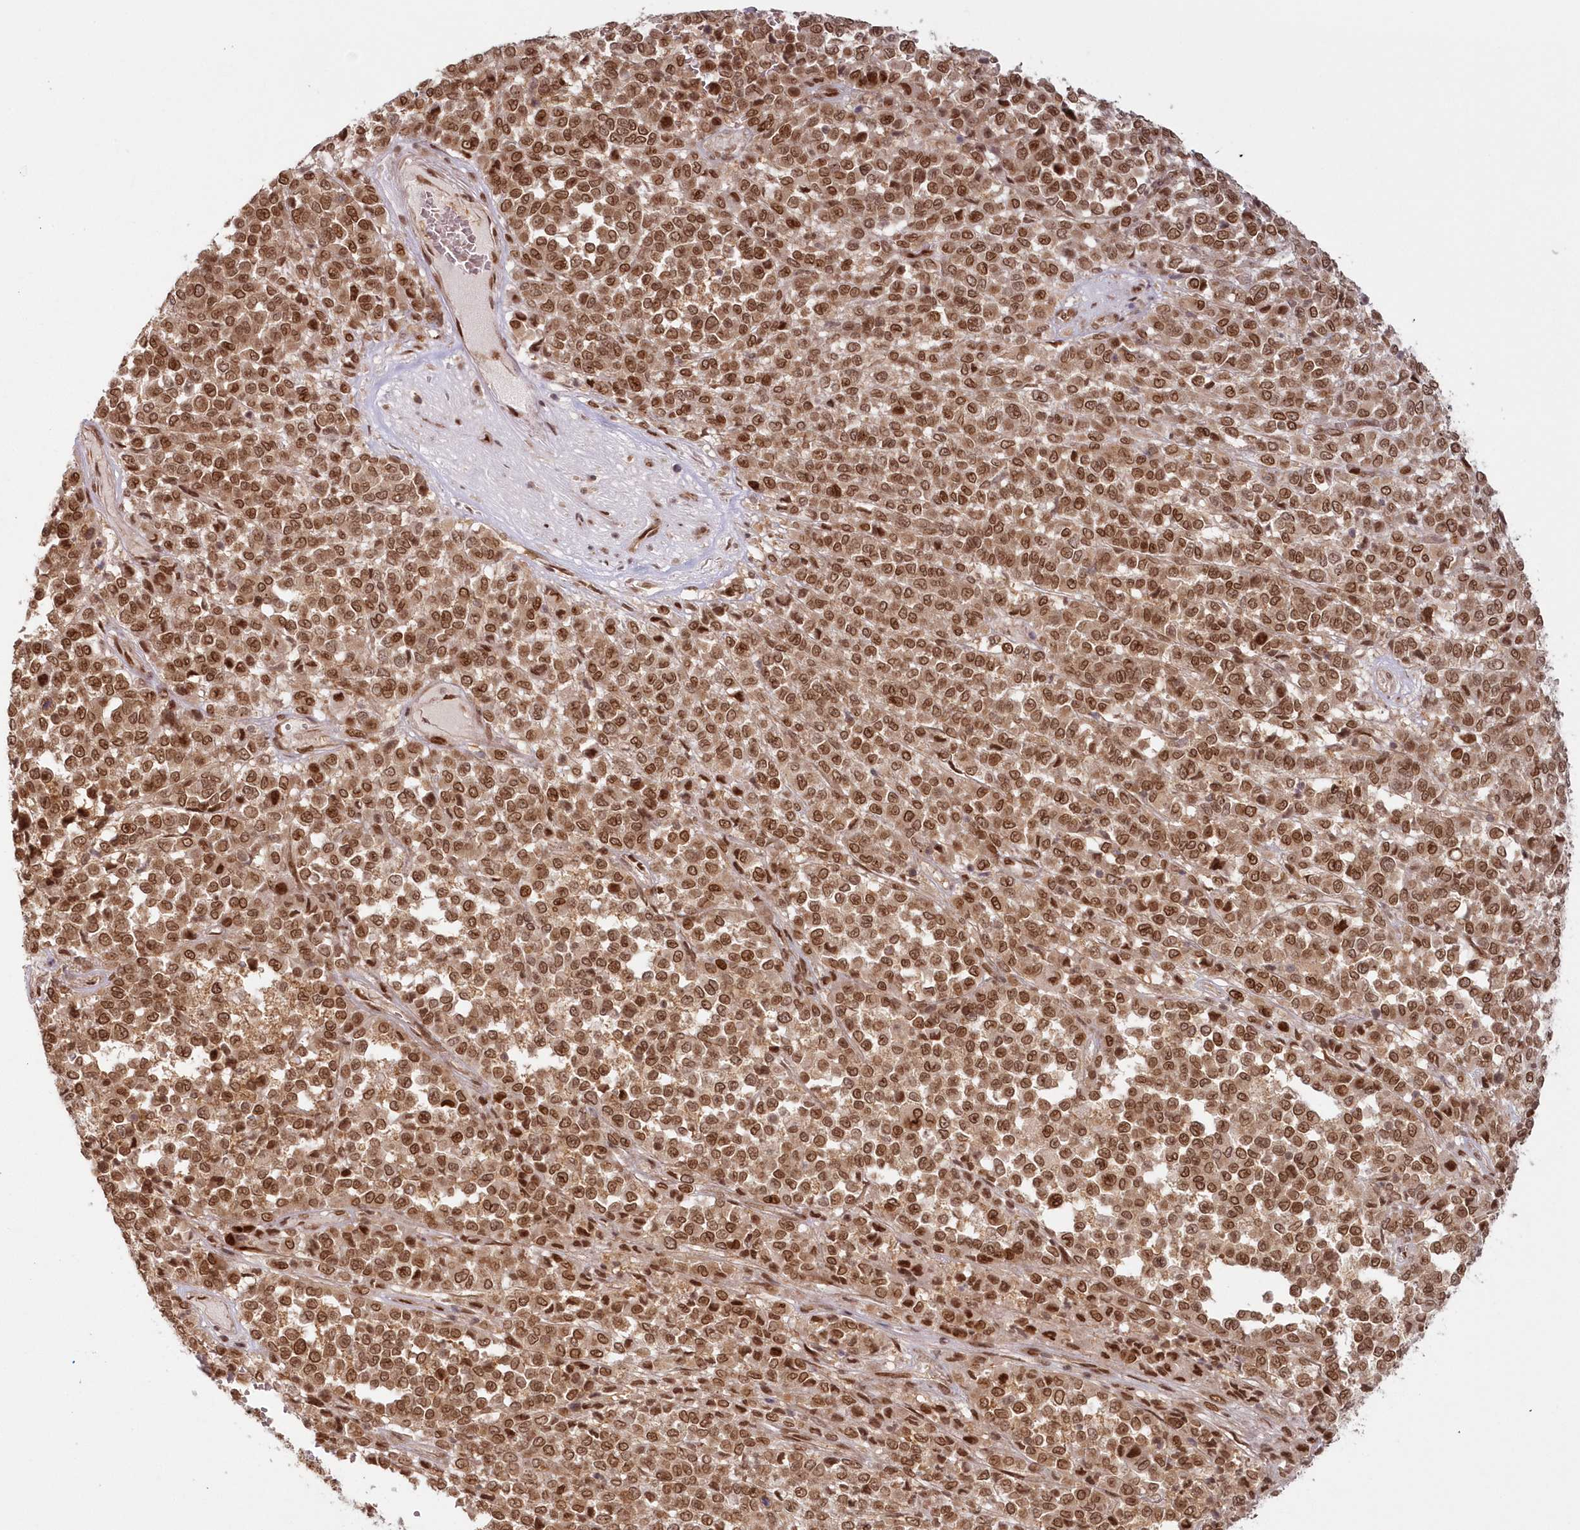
{"staining": {"intensity": "moderate", "quantity": ">75%", "location": "cytoplasmic/membranous,nuclear"}, "tissue": "melanoma", "cell_type": "Tumor cells", "image_type": "cancer", "snomed": [{"axis": "morphology", "description": "Malignant melanoma, Metastatic site"}, {"axis": "topography", "description": "Pancreas"}], "caption": "Tumor cells demonstrate moderate cytoplasmic/membranous and nuclear staining in approximately >75% of cells in malignant melanoma (metastatic site).", "gene": "TOGARAM2", "patient": {"sex": "female", "age": 30}}